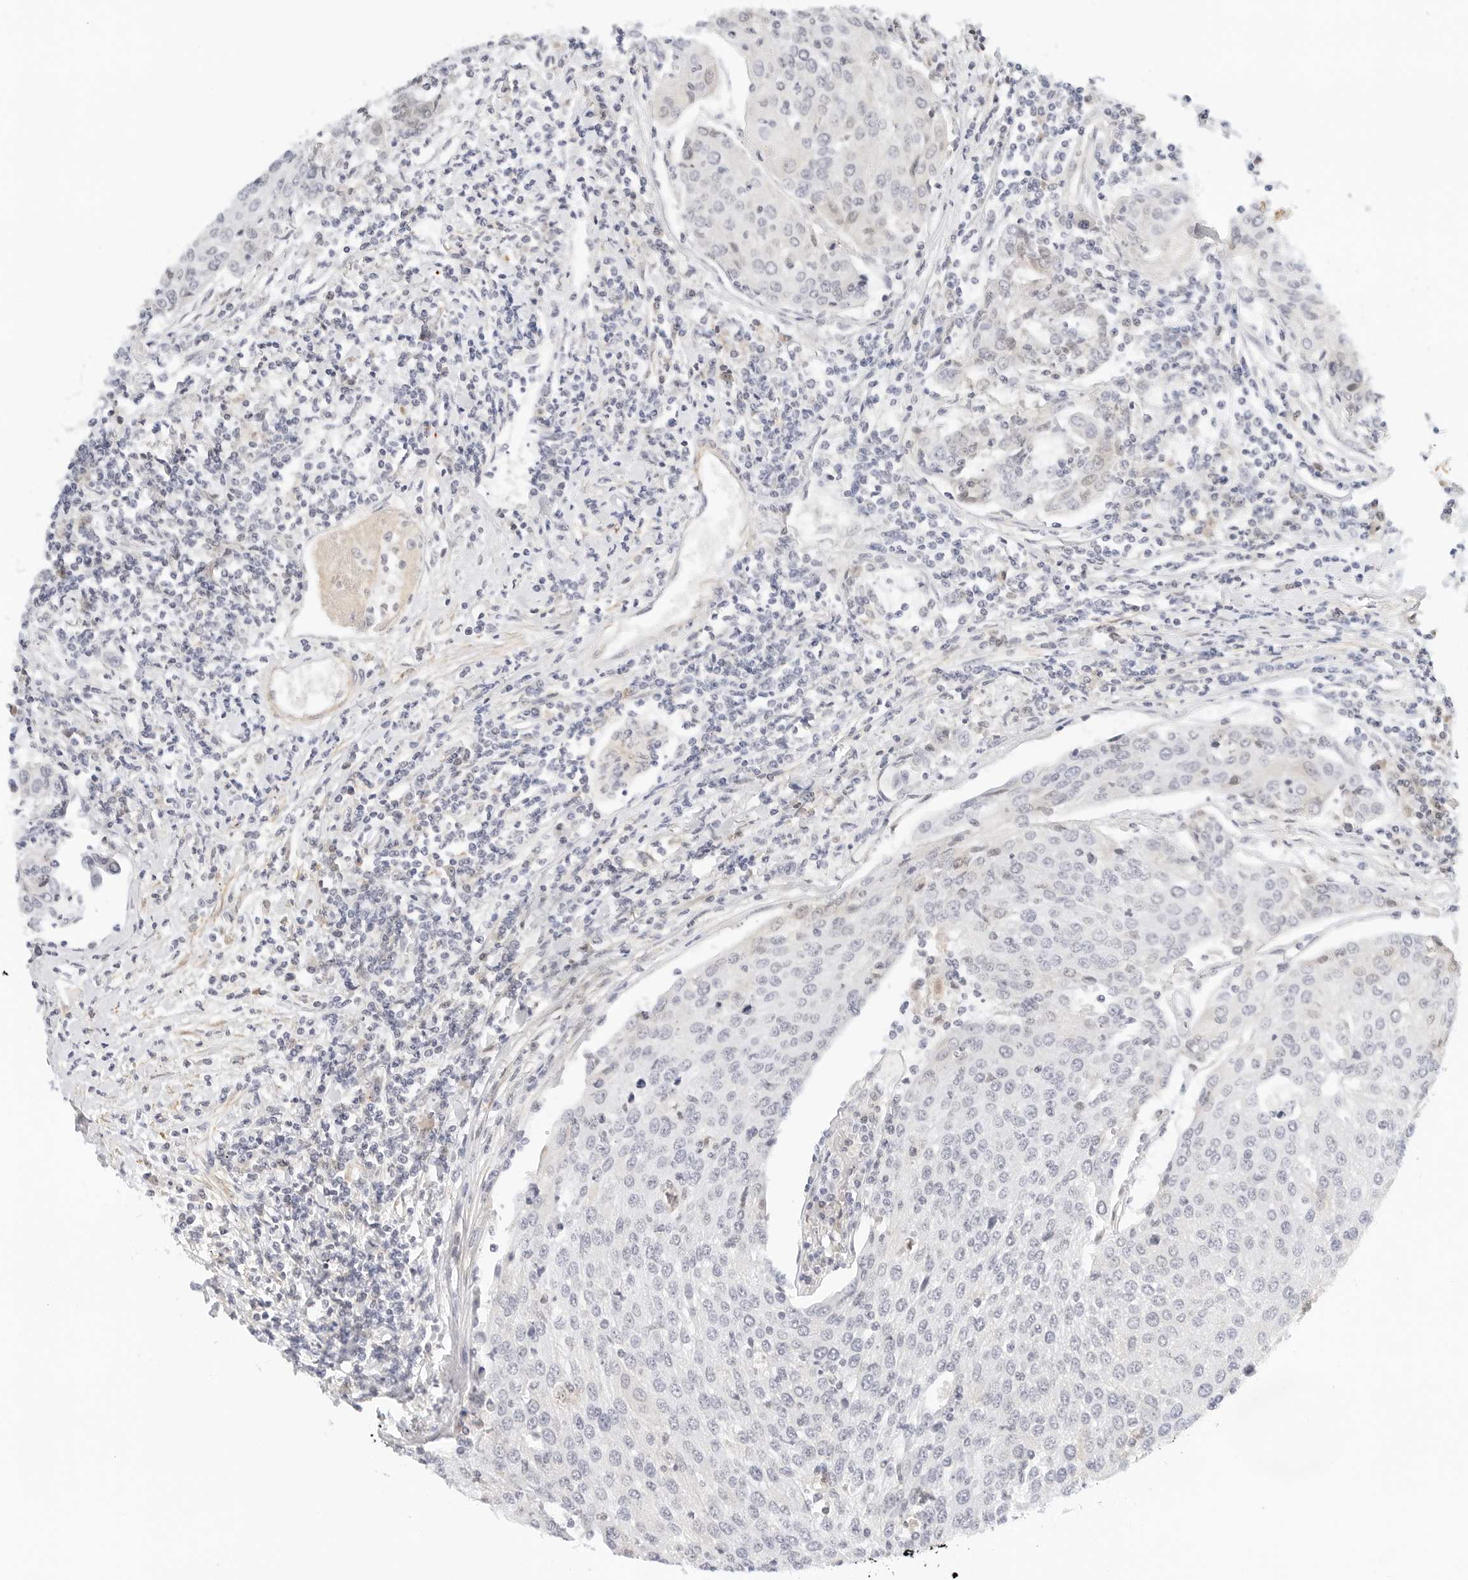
{"staining": {"intensity": "negative", "quantity": "none", "location": "none"}, "tissue": "urothelial cancer", "cell_type": "Tumor cells", "image_type": "cancer", "snomed": [{"axis": "morphology", "description": "Urothelial carcinoma, High grade"}, {"axis": "topography", "description": "Urinary bladder"}], "caption": "Tumor cells show no significant expression in urothelial cancer.", "gene": "PKDCC", "patient": {"sex": "female", "age": 85}}